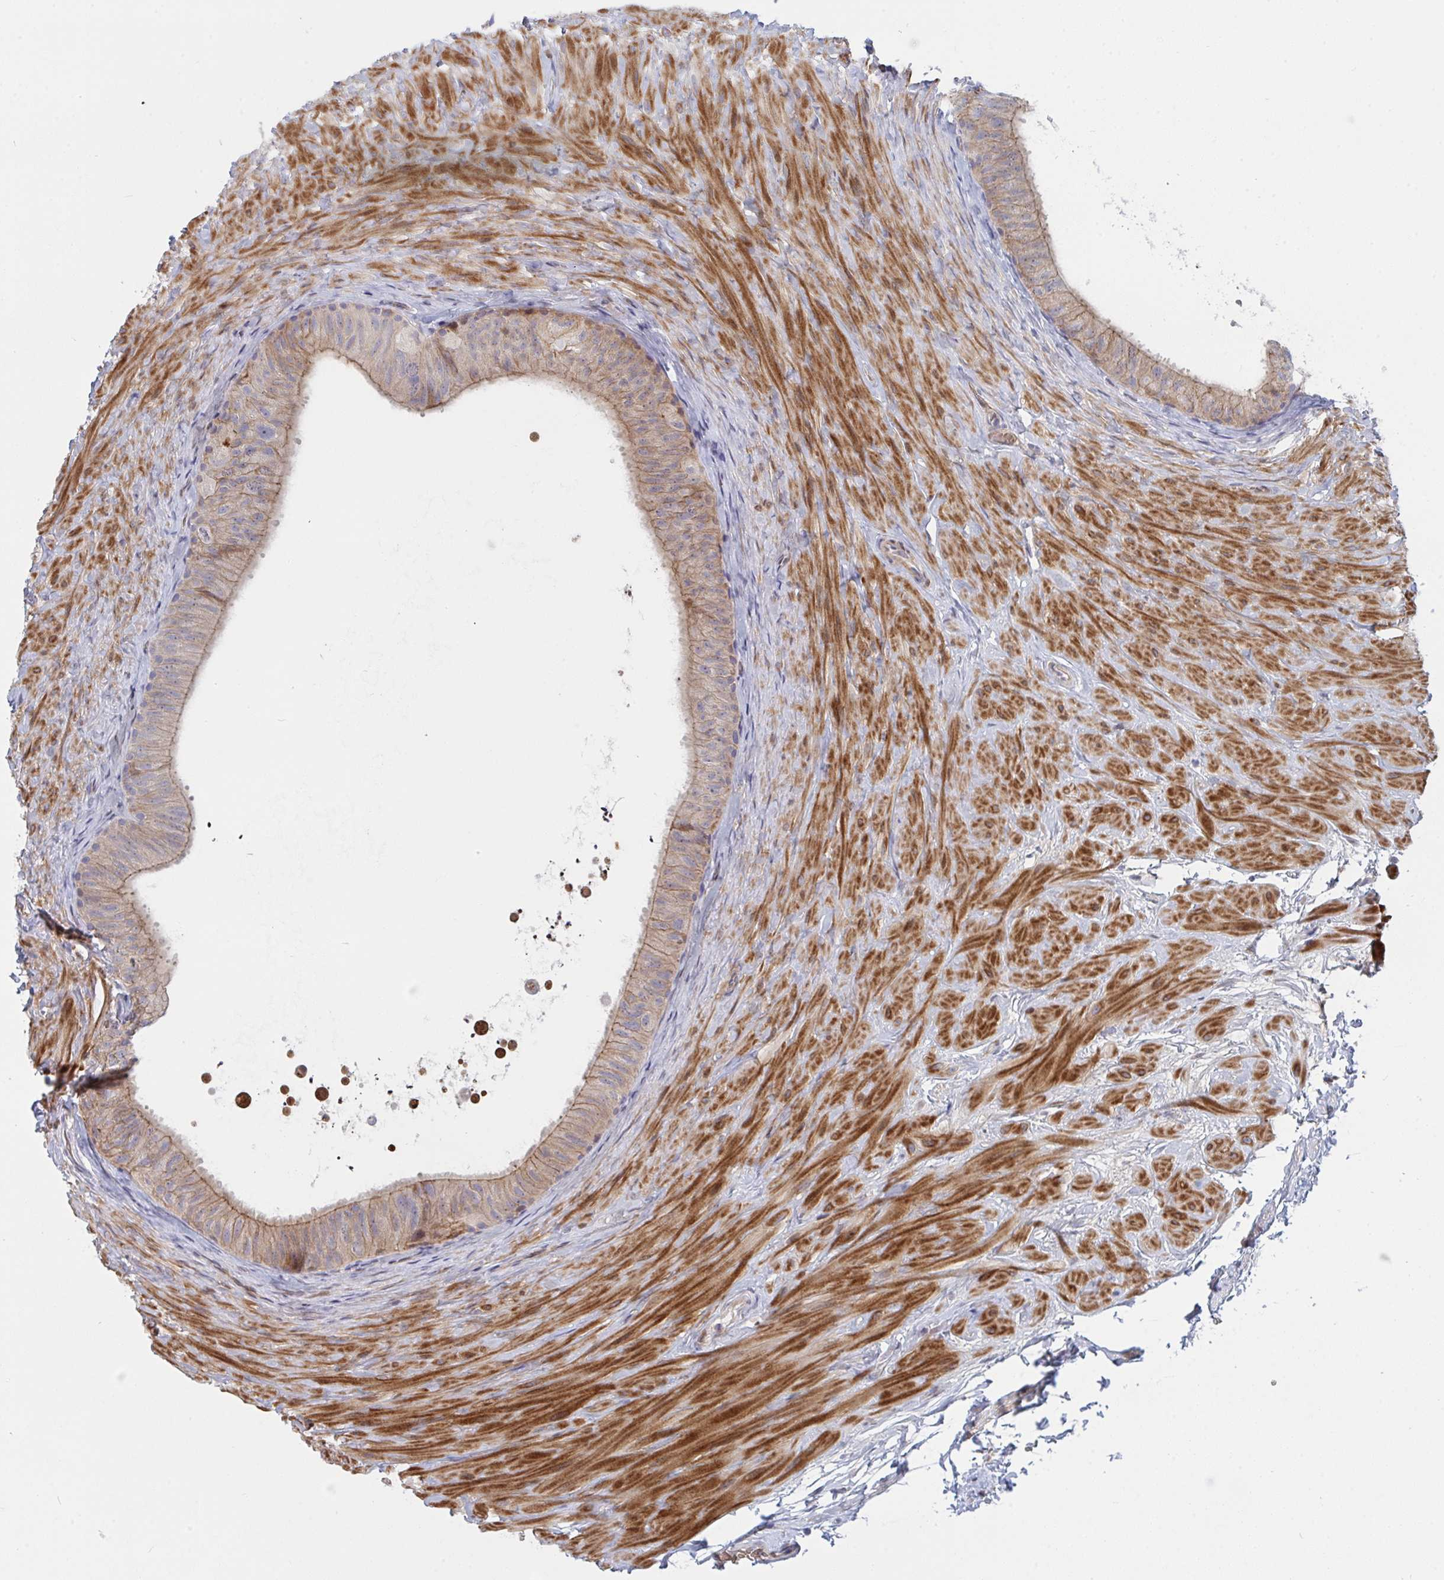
{"staining": {"intensity": "moderate", "quantity": ">75%", "location": "cytoplasmic/membranous"}, "tissue": "epididymis", "cell_type": "Glandular cells", "image_type": "normal", "snomed": [{"axis": "morphology", "description": "Normal tissue, NOS"}, {"axis": "topography", "description": "Epididymis, spermatic cord, NOS"}, {"axis": "topography", "description": "Epididymis"}], "caption": "This is an image of immunohistochemistry (IHC) staining of unremarkable epididymis, which shows moderate positivity in the cytoplasmic/membranous of glandular cells.", "gene": "TNFSF4", "patient": {"sex": "male", "age": 31}}